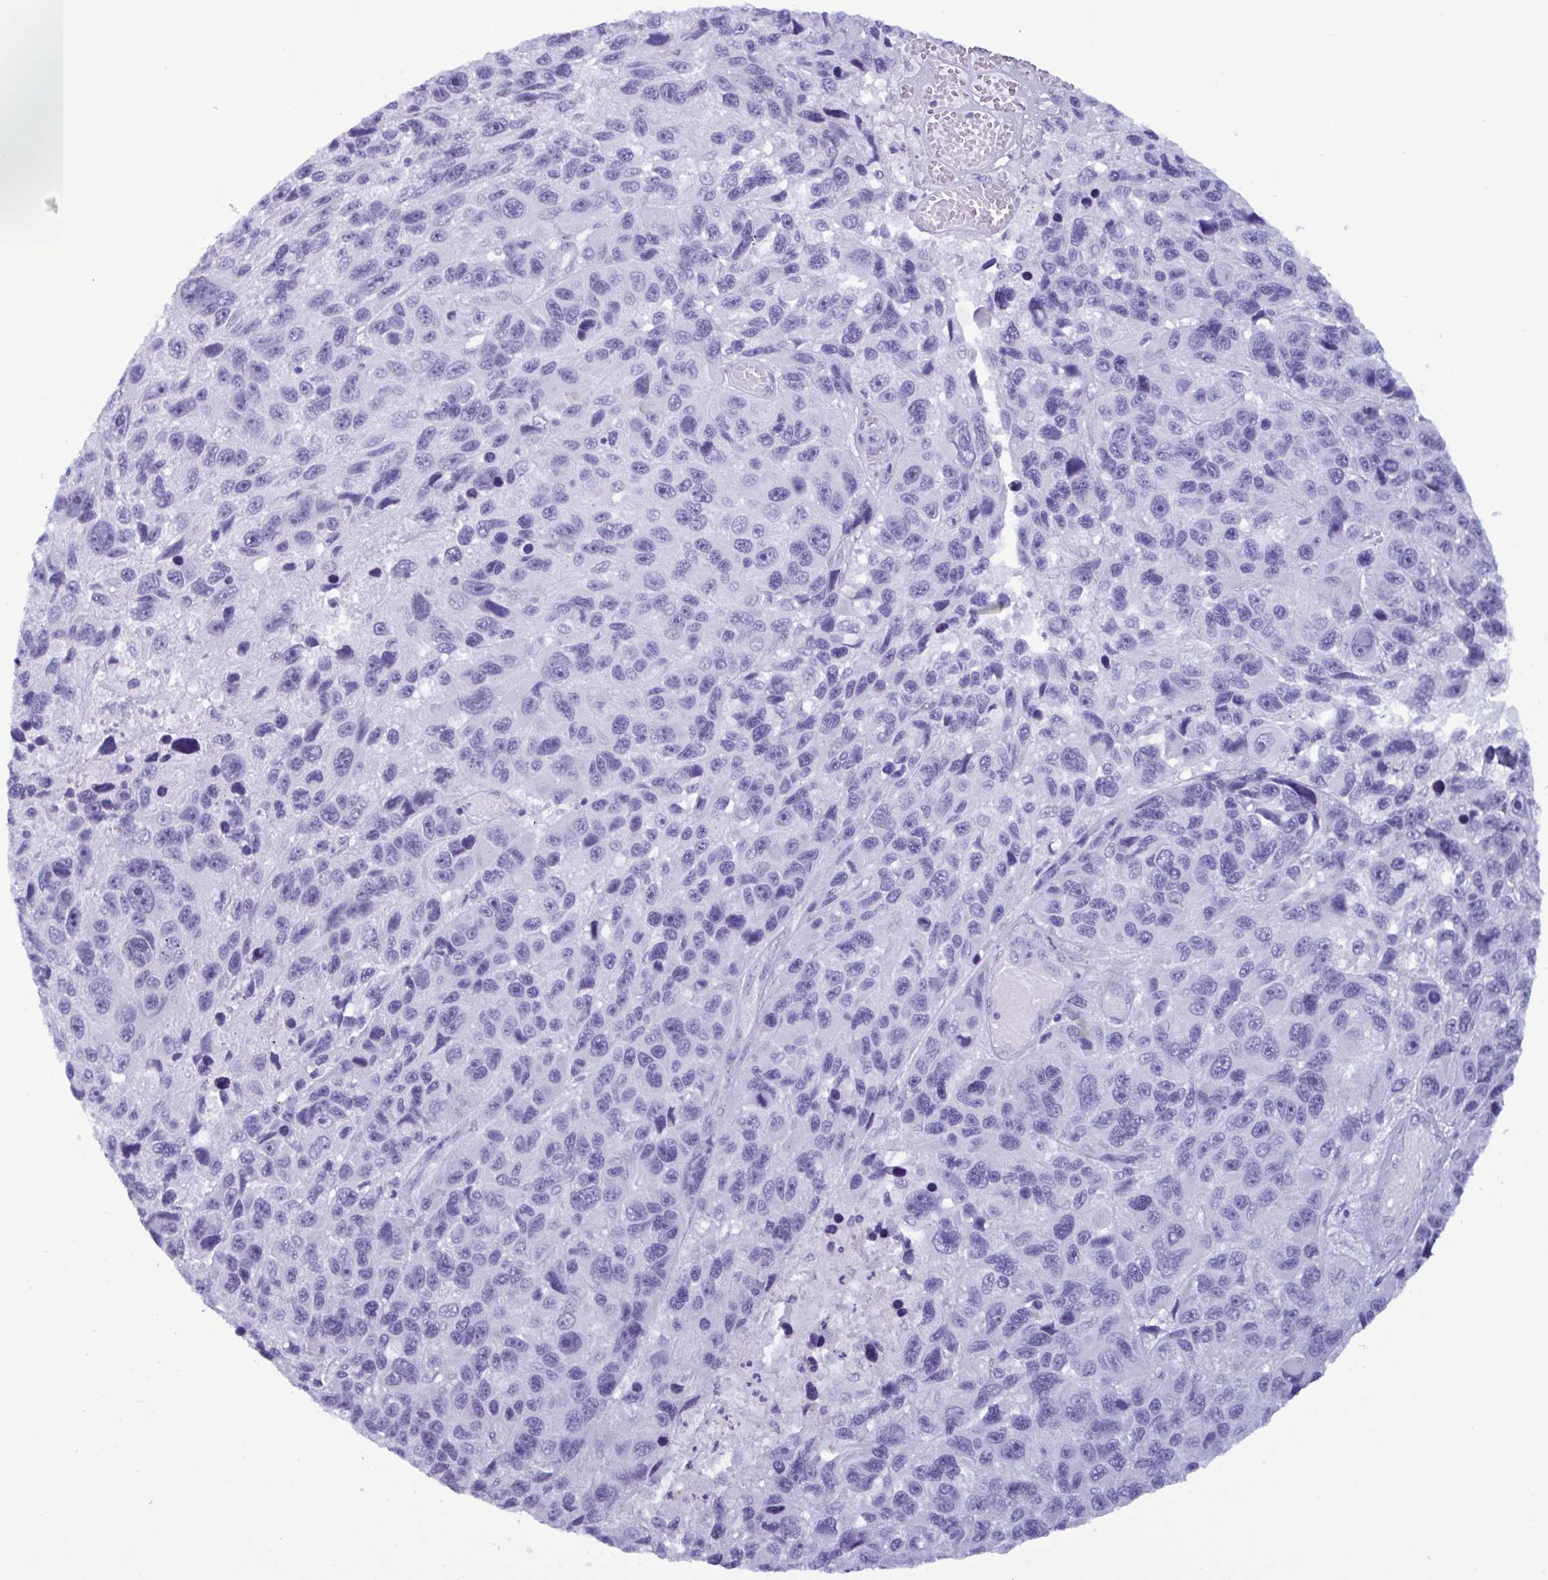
{"staining": {"intensity": "negative", "quantity": "none", "location": "none"}, "tissue": "melanoma", "cell_type": "Tumor cells", "image_type": "cancer", "snomed": [{"axis": "morphology", "description": "Malignant melanoma, NOS"}, {"axis": "topography", "description": "Skin"}], "caption": "This is an immunohistochemistry (IHC) image of melanoma. There is no positivity in tumor cells.", "gene": "MRGPRG", "patient": {"sex": "male", "age": 53}}